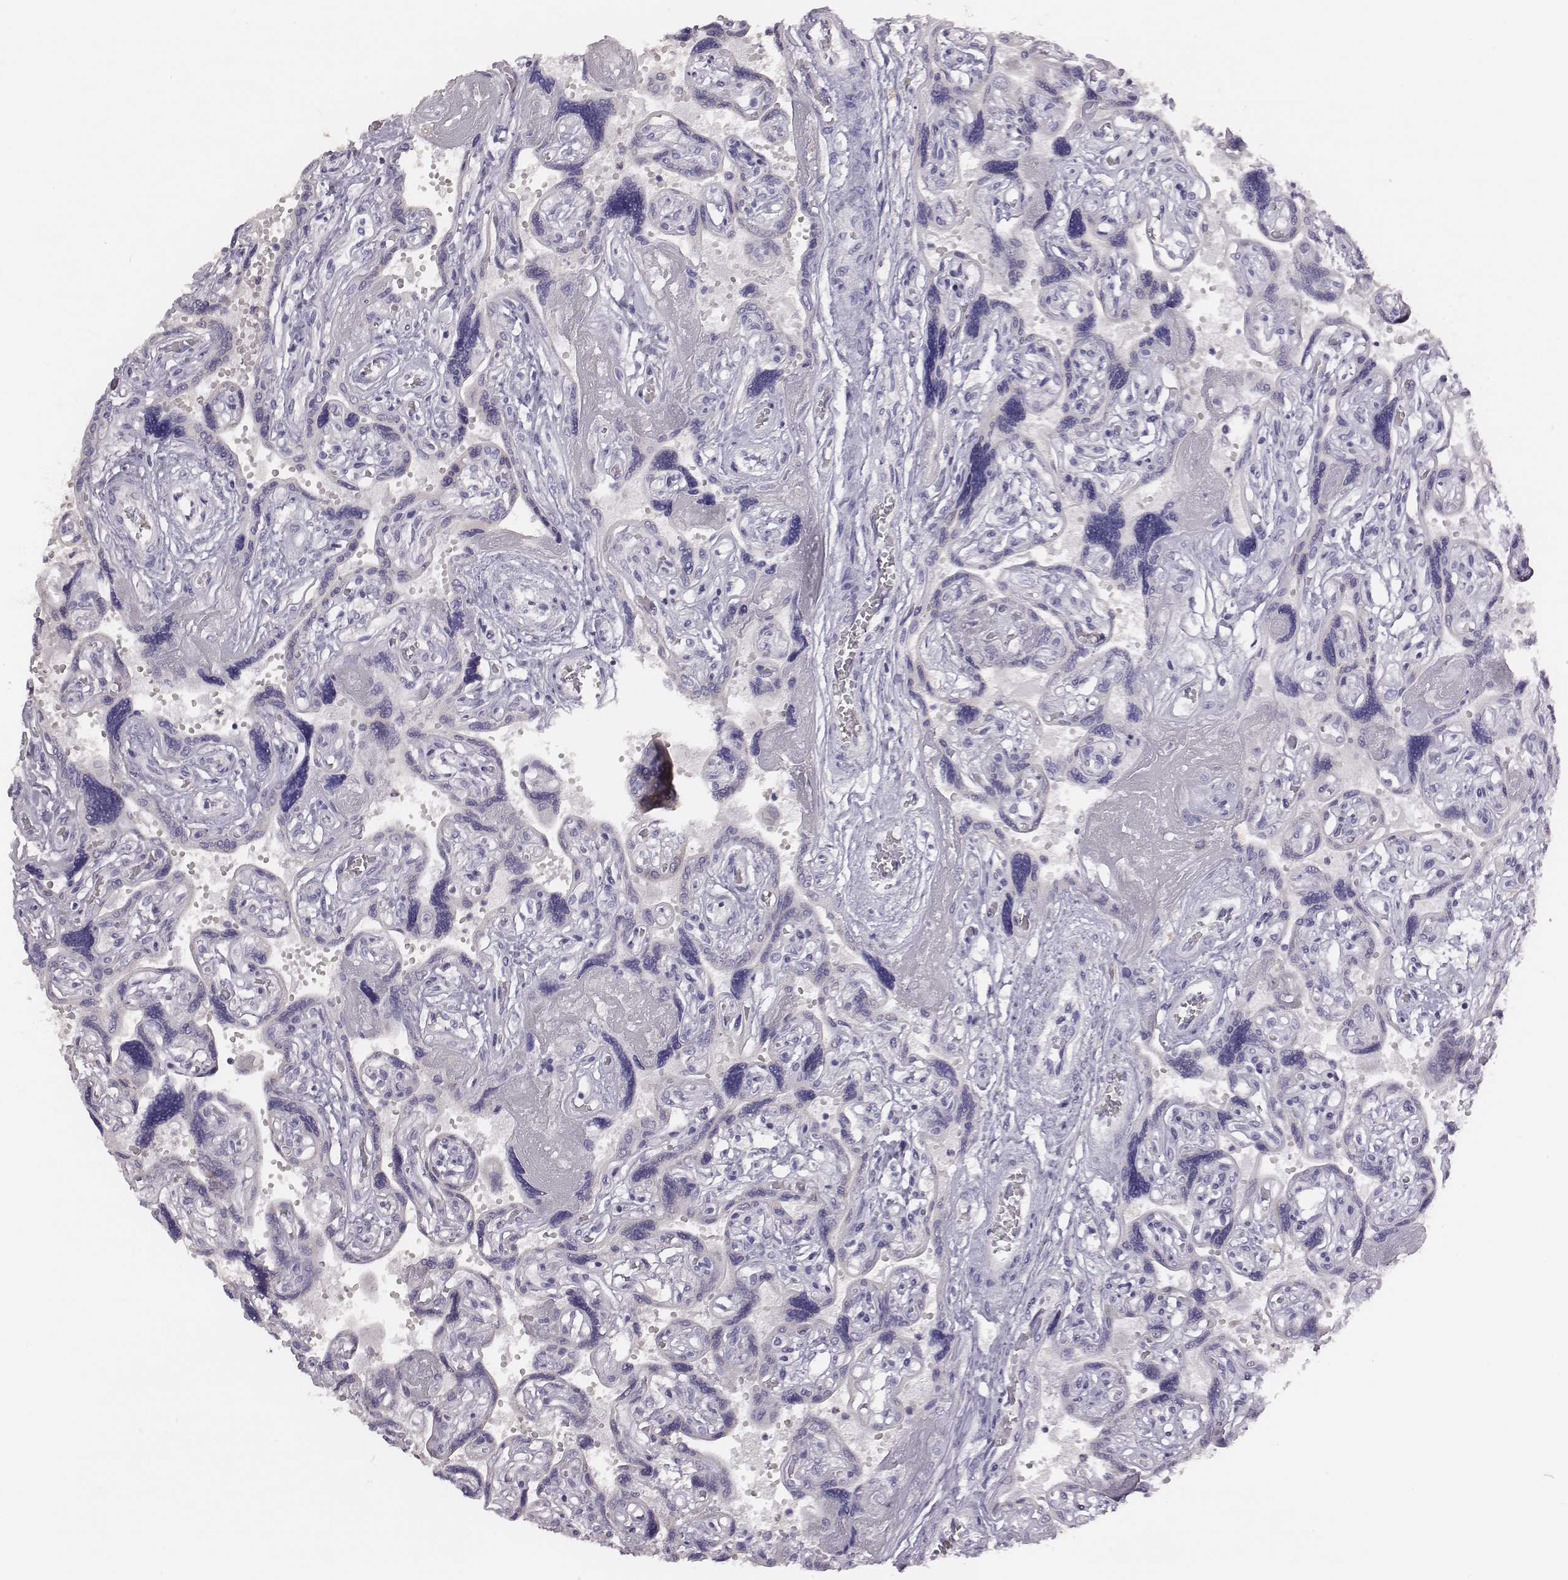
{"staining": {"intensity": "negative", "quantity": "none", "location": "none"}, "tissue": "placenta", "cell_type": "Decidual cells", "image_type": "normal", "snomed": [{"axis": "morphology", "description": "Normal tissue, NOS"}, {"axis": "topography", "description": "Placenta"}], "caption": "Histopathology image shows no protein staining in decidual cells of benign placenta. (DAB (3,3'-diaminobenzidine) immunohistochemistry with hematoxylin counter stain).", "gene": "ENSG00000290147", "patient": {"sex": "female", "age": 32}}